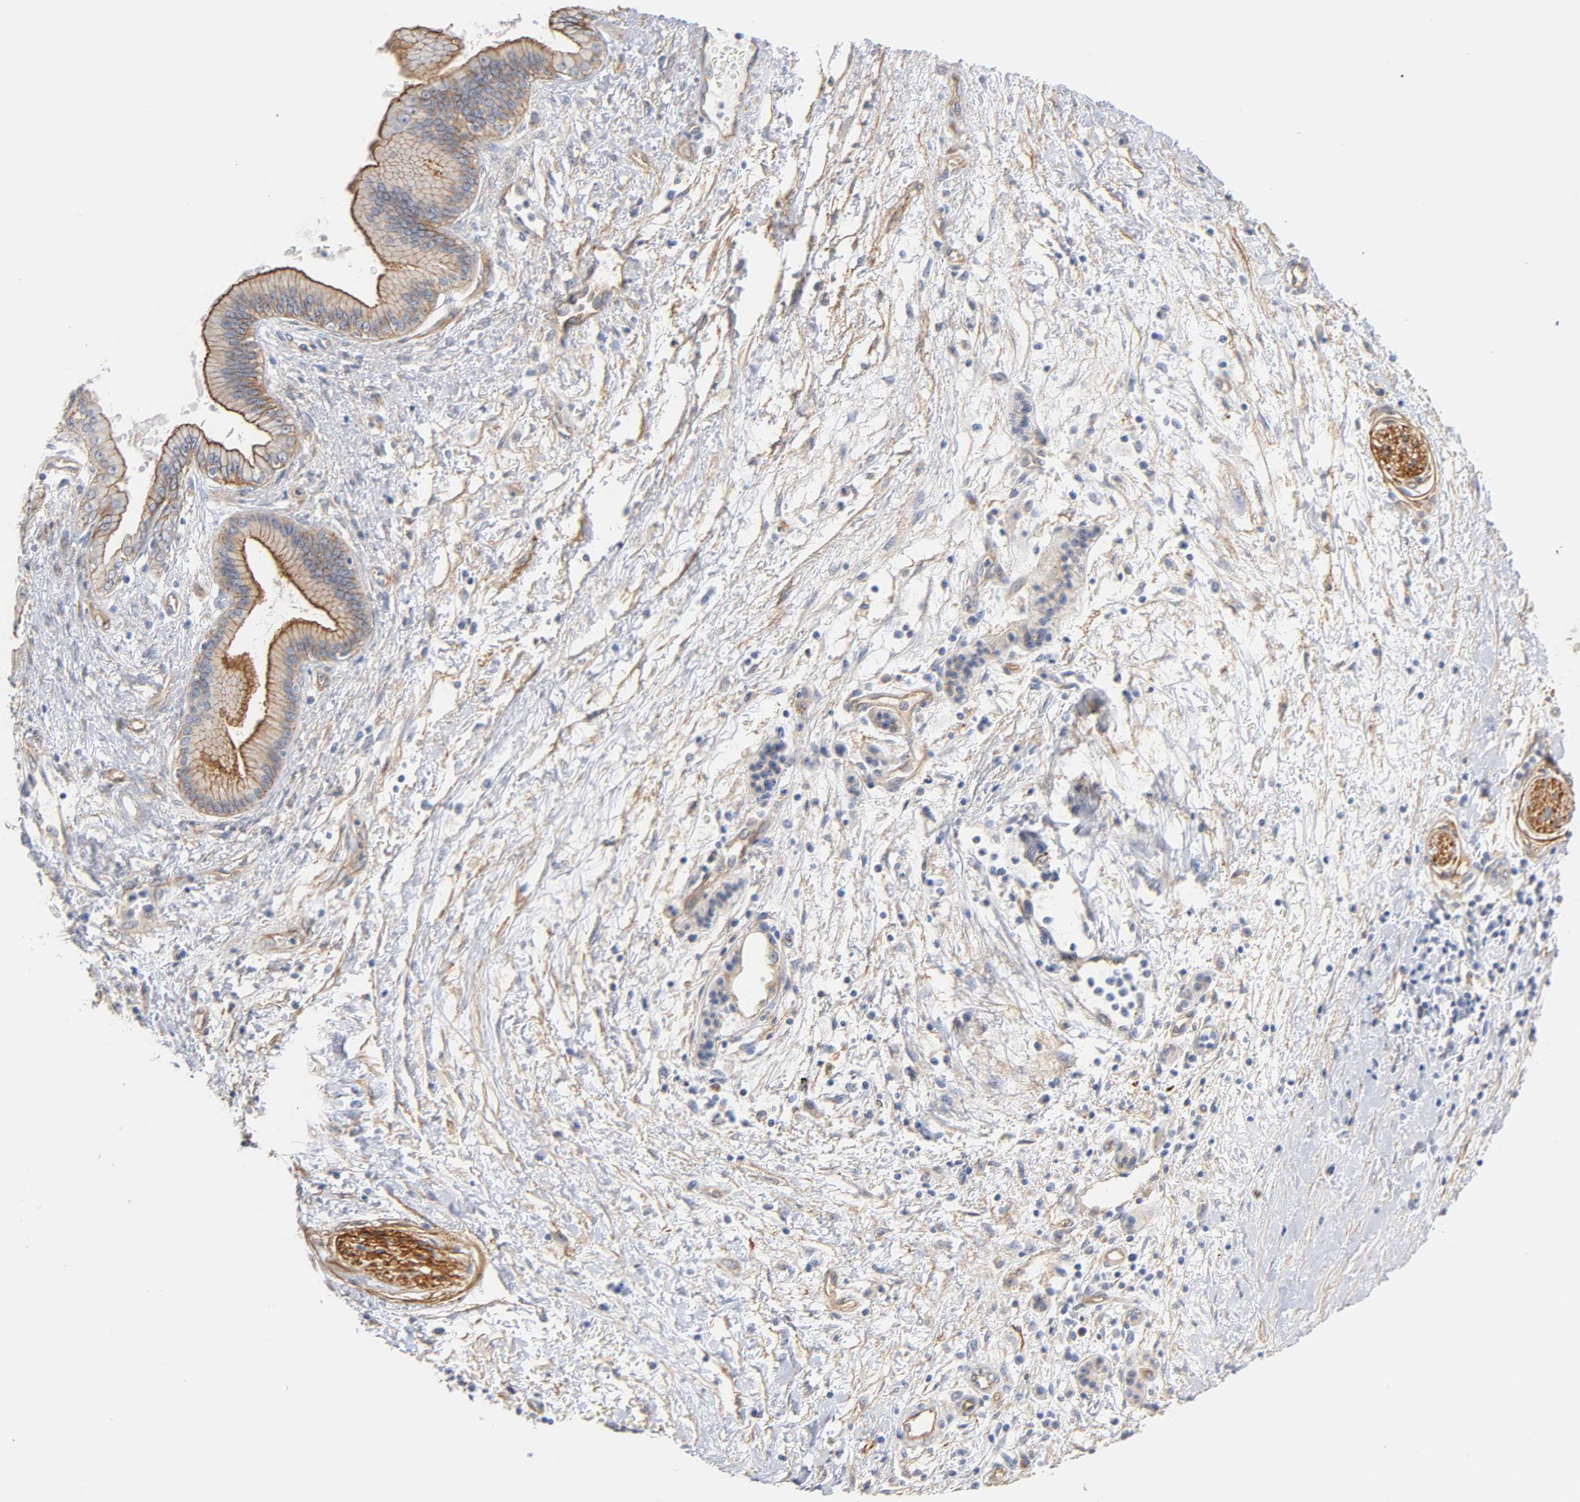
{"staining": {"intensity": "moderate", "quantity": "25%-75%", "location": "cytoplasmic/membranous"}, "tissue": "pancreatic cancer", "cell_type": "Tumor cells", "image_type": "cancer", "snomed": [{"axis": "morphology", "description": "Adenocarcinoma, NOS"}, {"axis": "topography", "description": "Pancreas"}], "caption": "Immunohistochemical staining of pancreatic cancer (adenocarcinoma) shows medium levels of moderate cytoplasmic/membranous protein staining in about 25%-75% of tumor cells.", "gene": "SPTAN1", "patient": {"sex": "male", "age": 59}}